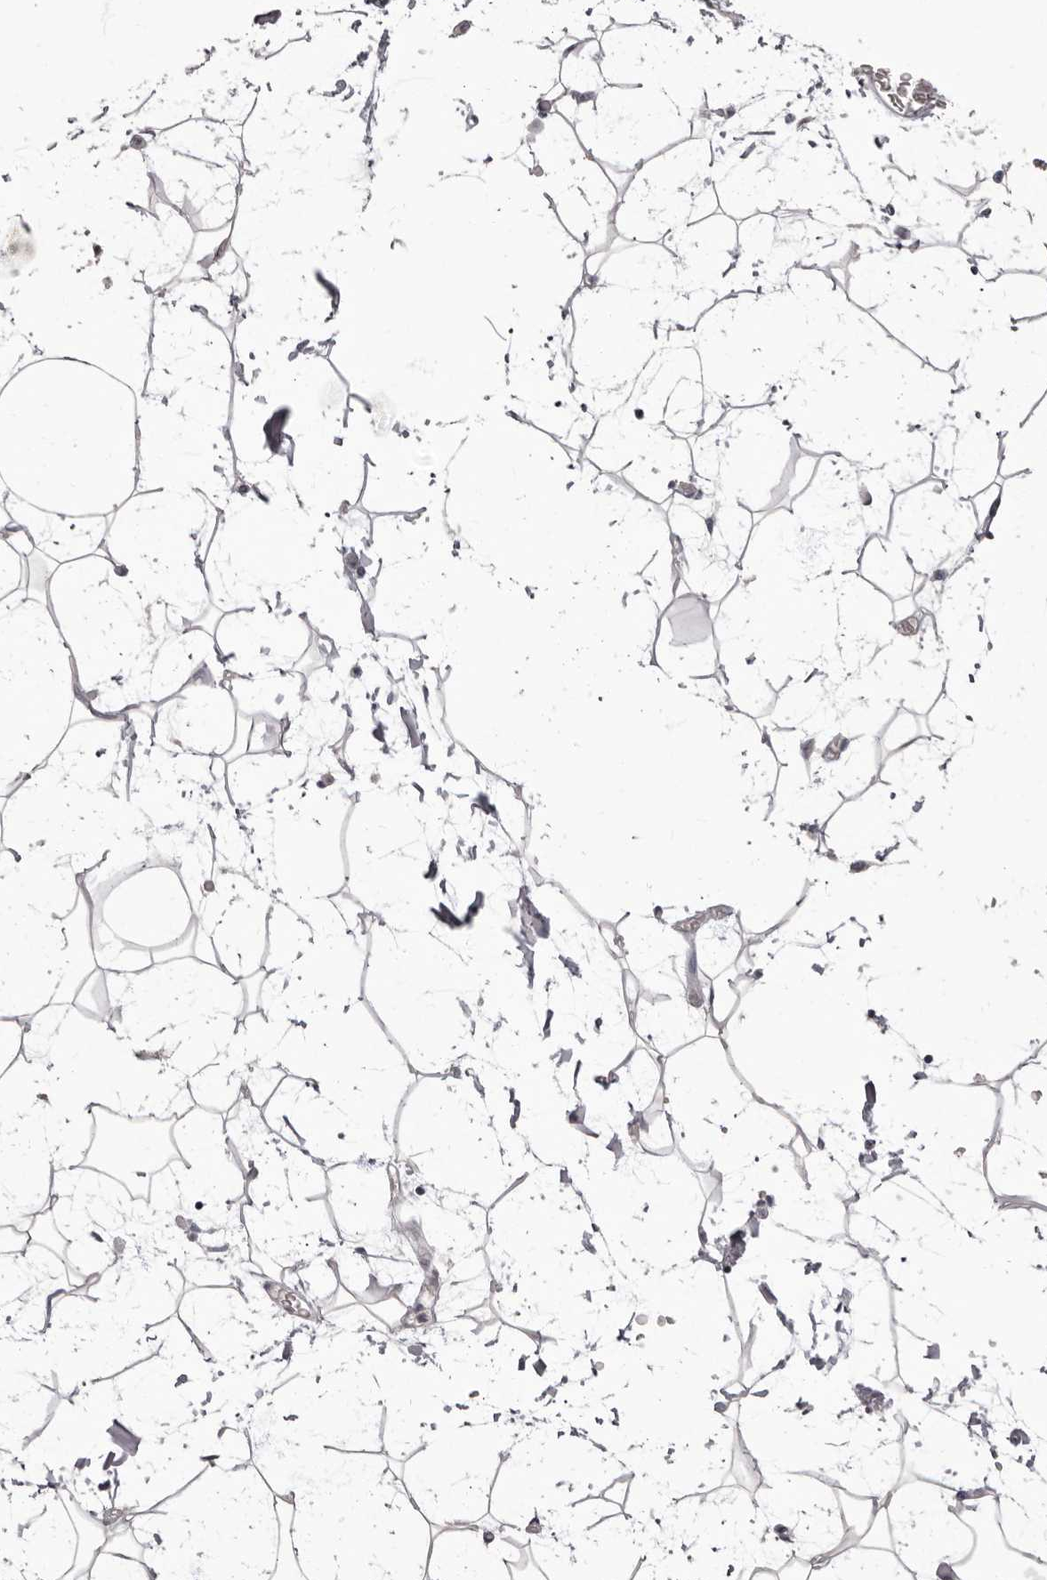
{"staining": {"intensity": "negative", "quantity": "none", "location": "none"}, "tissue": "adipose tissue", "cell_type": "Adipocytes", "image_type": "normal", "snomed": [{"axis": "morphology", "description": "Normal tissue, NOS"}, {"axis": "topography", "description": "Soft tissue"}], "caption": "IHC photomicrograph of benign human adipose tissue stained for a protein (brown), which shows no staining in adipocytes. (DAB (3,3'-diaminobenzidine) IHC, high magnification).", "gene": "APEH", "patient": {"sex": "male", "age": 72}}